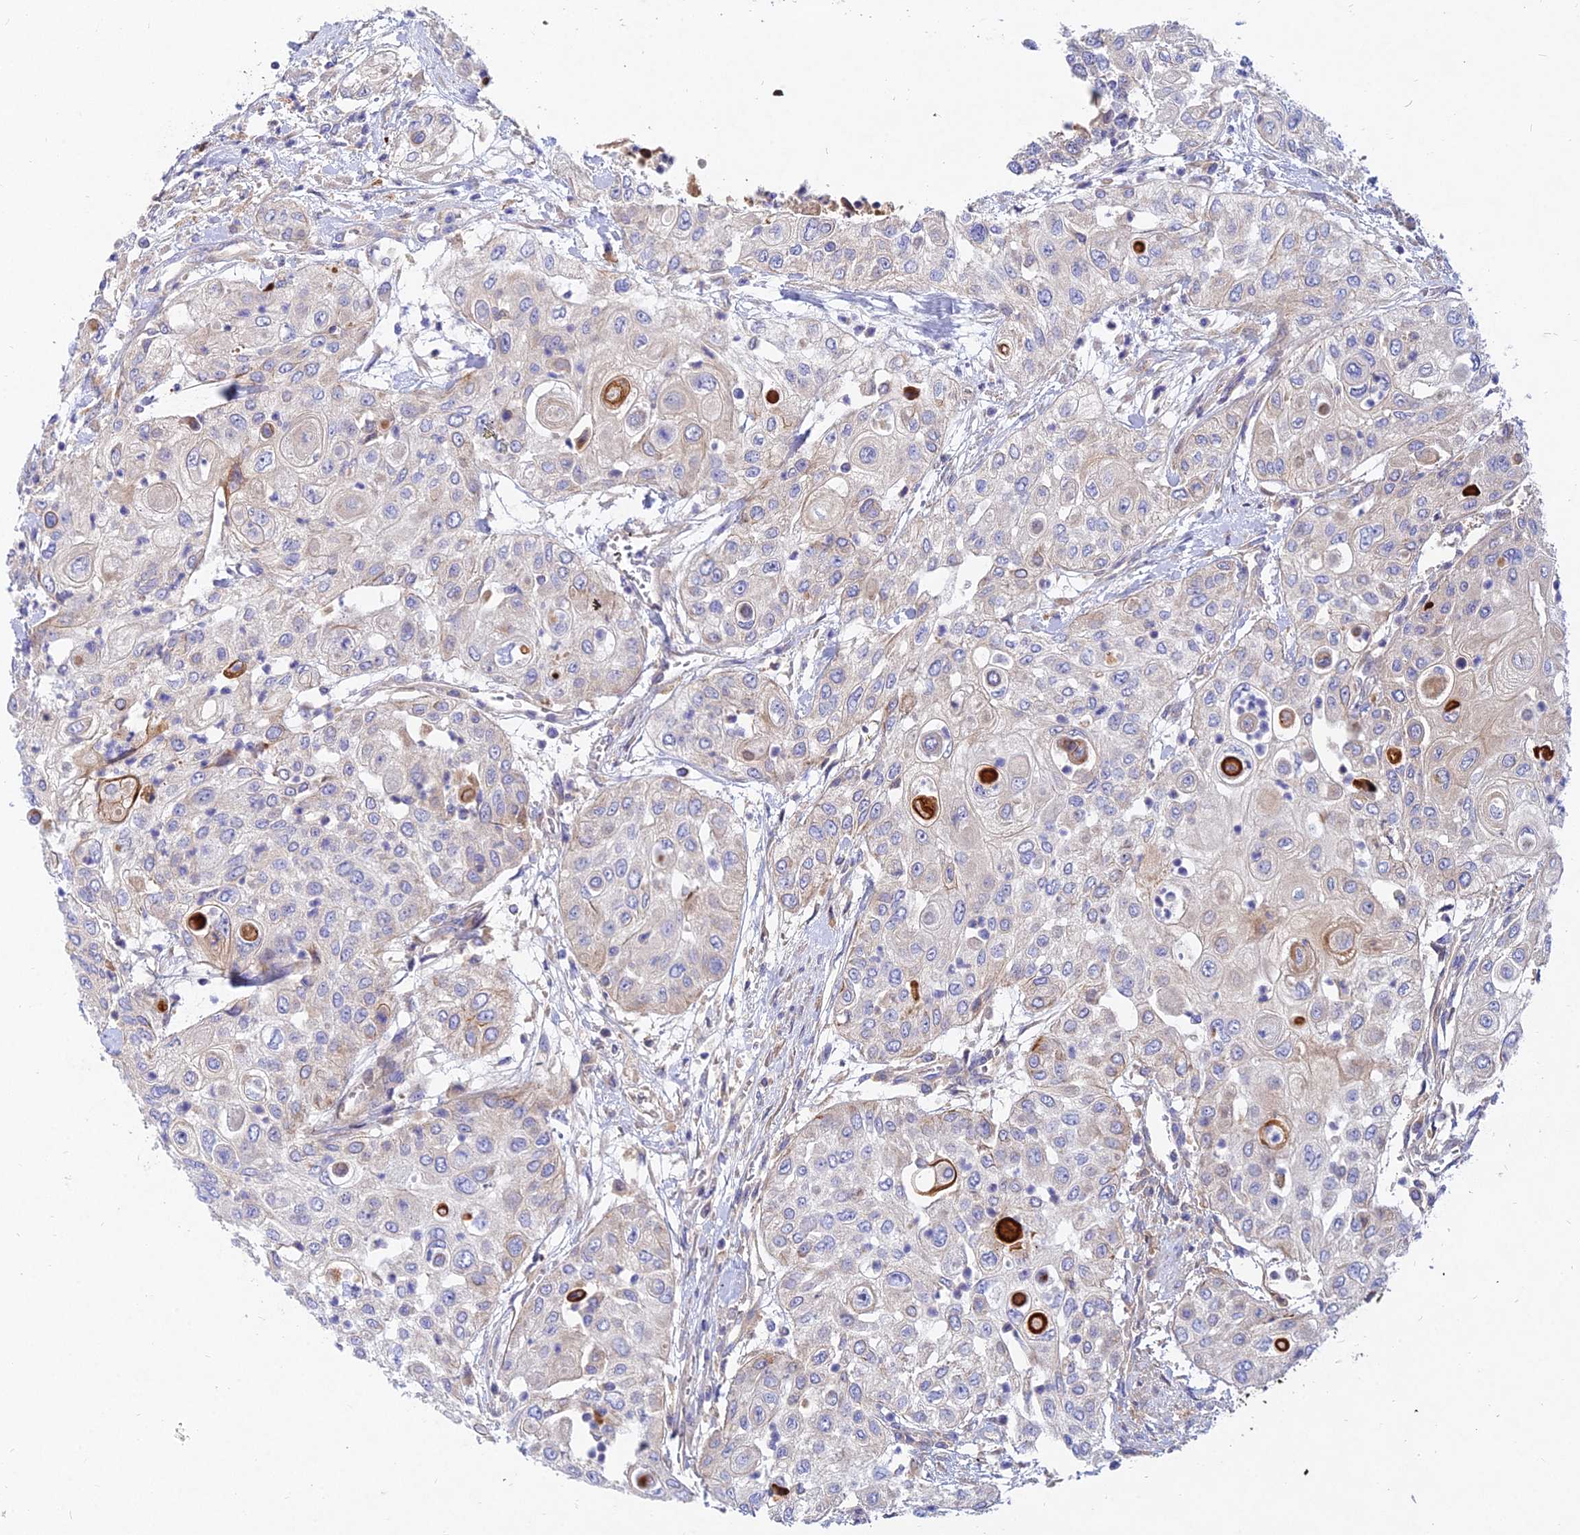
{"staining": {"intensity": "weak", "quantity": "<25%", "location": "cytoplasmic/membranous"}, "tissue": "urothelial cancer", "cell_type": "Tumor cells", "image_type": "cancer", "snomed": [{"axis": "morphology", "description": "Urothelial carcinoma, High grade"}, {"axis": "topography", "description": "Urinary bladder"}], "caption": "Immunohistochemistry image of neoplastic tissue: human urothelial carcinoma (high-grade) stained with DAB (3,3'-diaminobenzidine) reveals no significant protein expression in tumor cells.", "gene": "MROH1", "patient": {"sex": "female", "age": 79}}